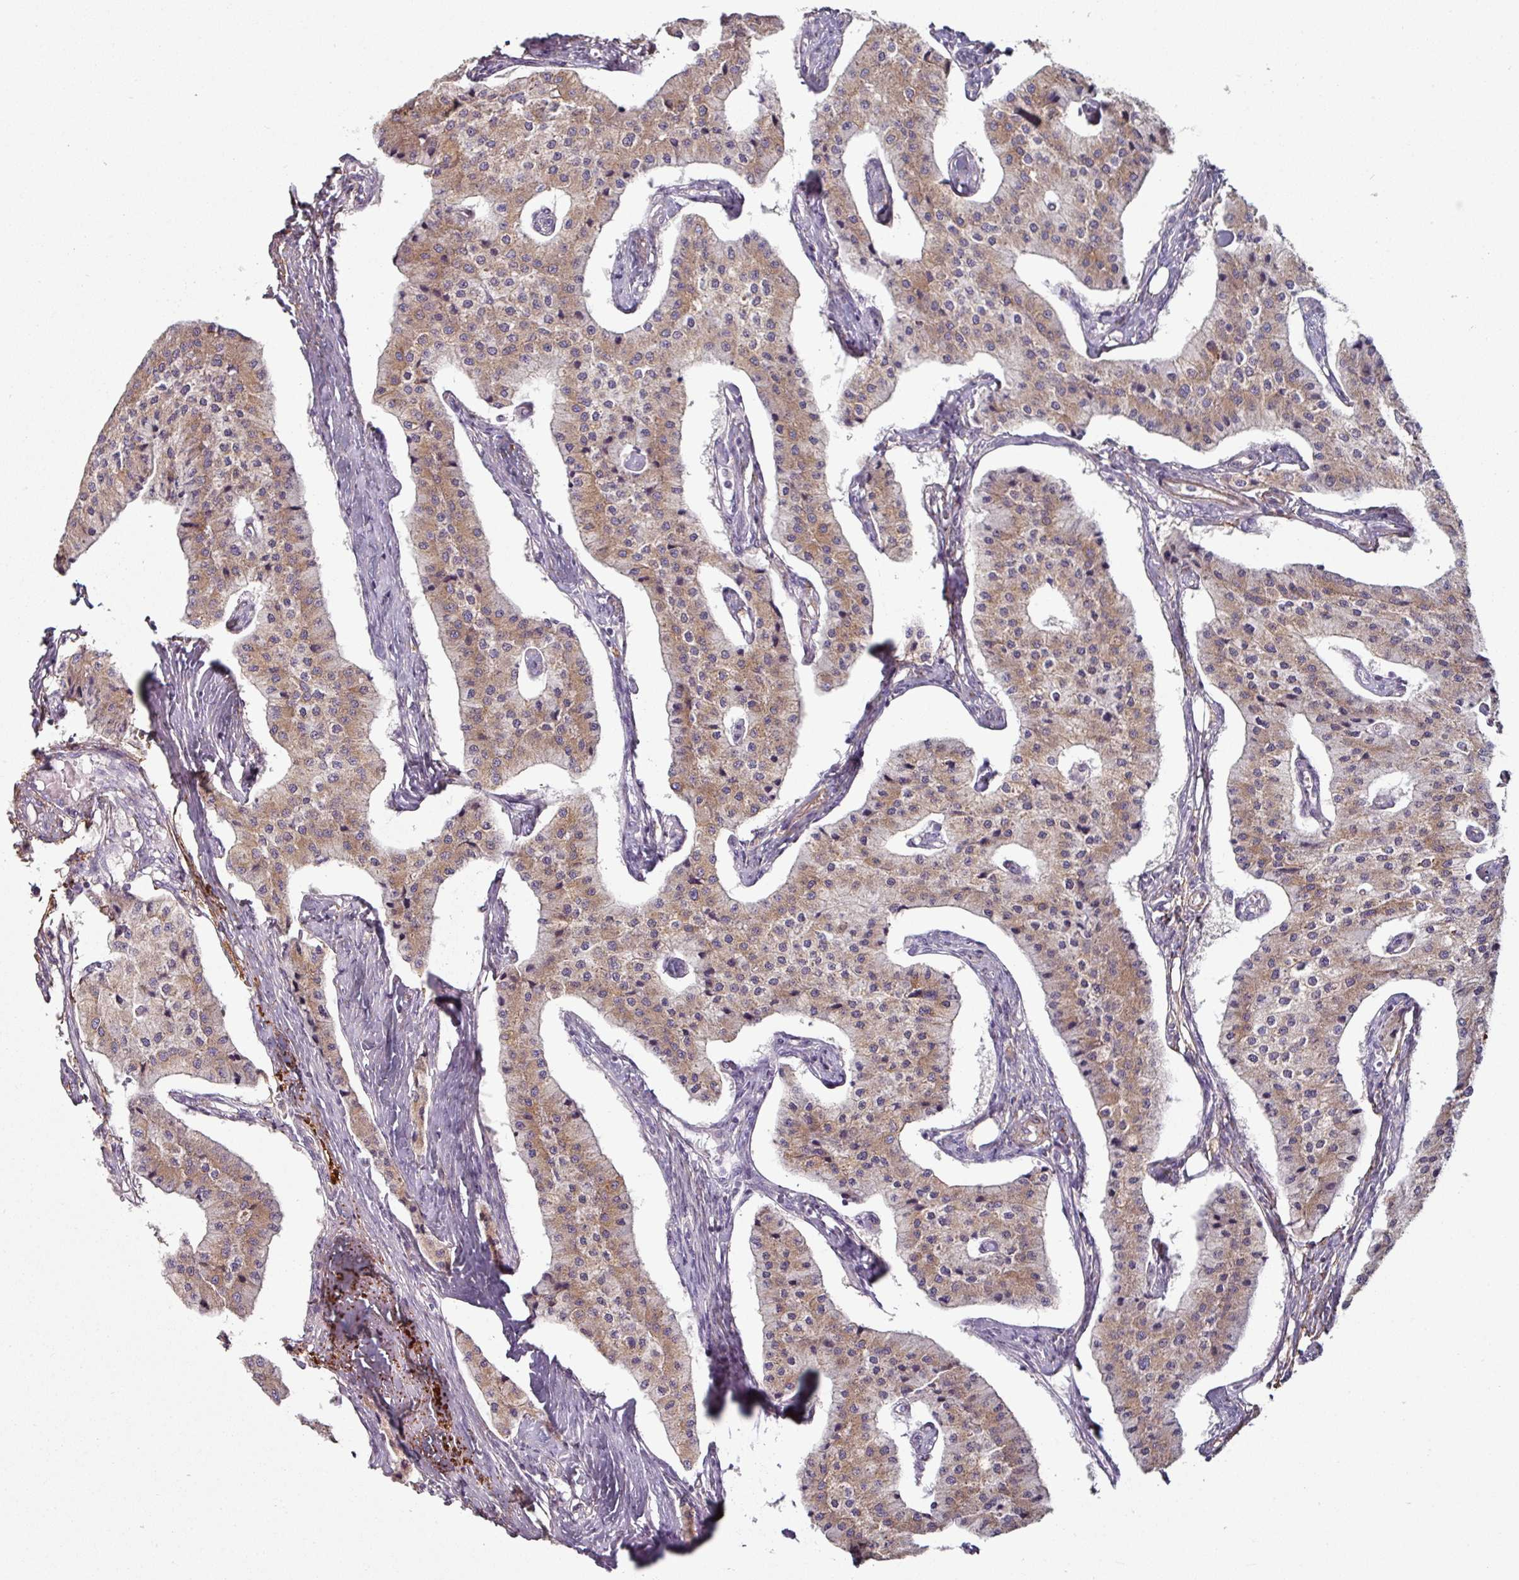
{"staining": {"intensity": "moderate", "quantity": "25%-75%", "location": "cytoplasmic/membranous"}, "tissue": "carcinoid", "cell_type": "Tumor cells", "image_type": "cancer", "snomed": [{"axis": "morphology", "description": "Carcinoid, malignant, NOS"}, {"axis": "topography", "description": "Colon"}], "caption": "Immunohistochemical staining of human carcinoid exhibits medium levels of moderate cytoplasmic/membranous protein expression in about 25%-75% of tumor cells.", "gene": "MTMR14", "patient": {"sex": "female", "age": 52}}